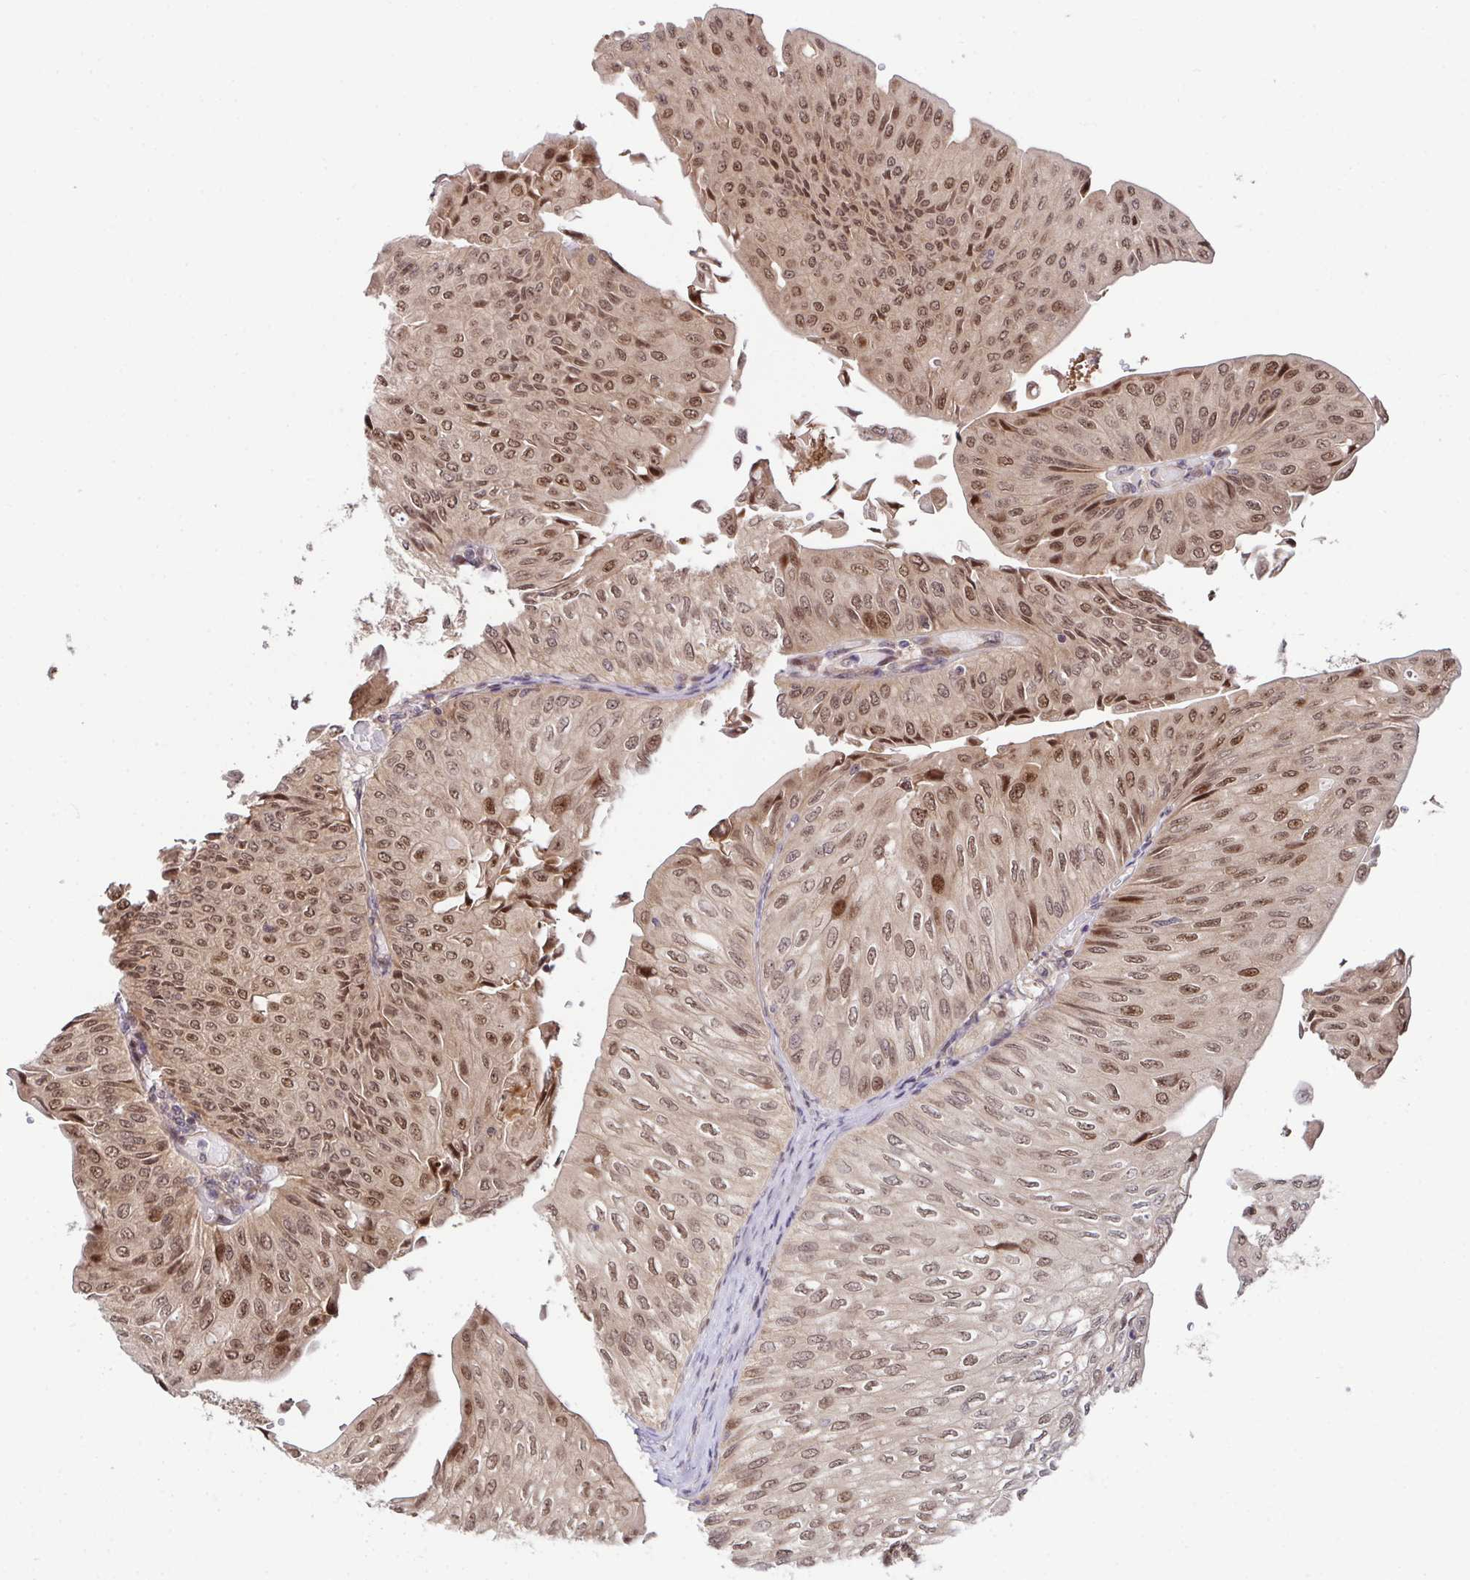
{"staining": {"intensity": "moderate", "quantity": ">75%", "location": "nuclear"}, "tissue": "urothelial cancer", "cell_type": "Tumor cells", "image_type": "cancer", "snomed": [{"axis": "morphology", "description": "Urothelial carcinoma, NOS"}, {"axis": "topography", "description": "Urinary bladder"}], "caption": "The photomicrograph demonstrates a brown stain indicating the presence of a protein in the nuclear of tumor cells in urothelial cancer. (DAB IHC, brown staining for protein, blue staining for nuclei).", "gene": "DNAJB1", "patient": {"sex": "male", "age": 62}}